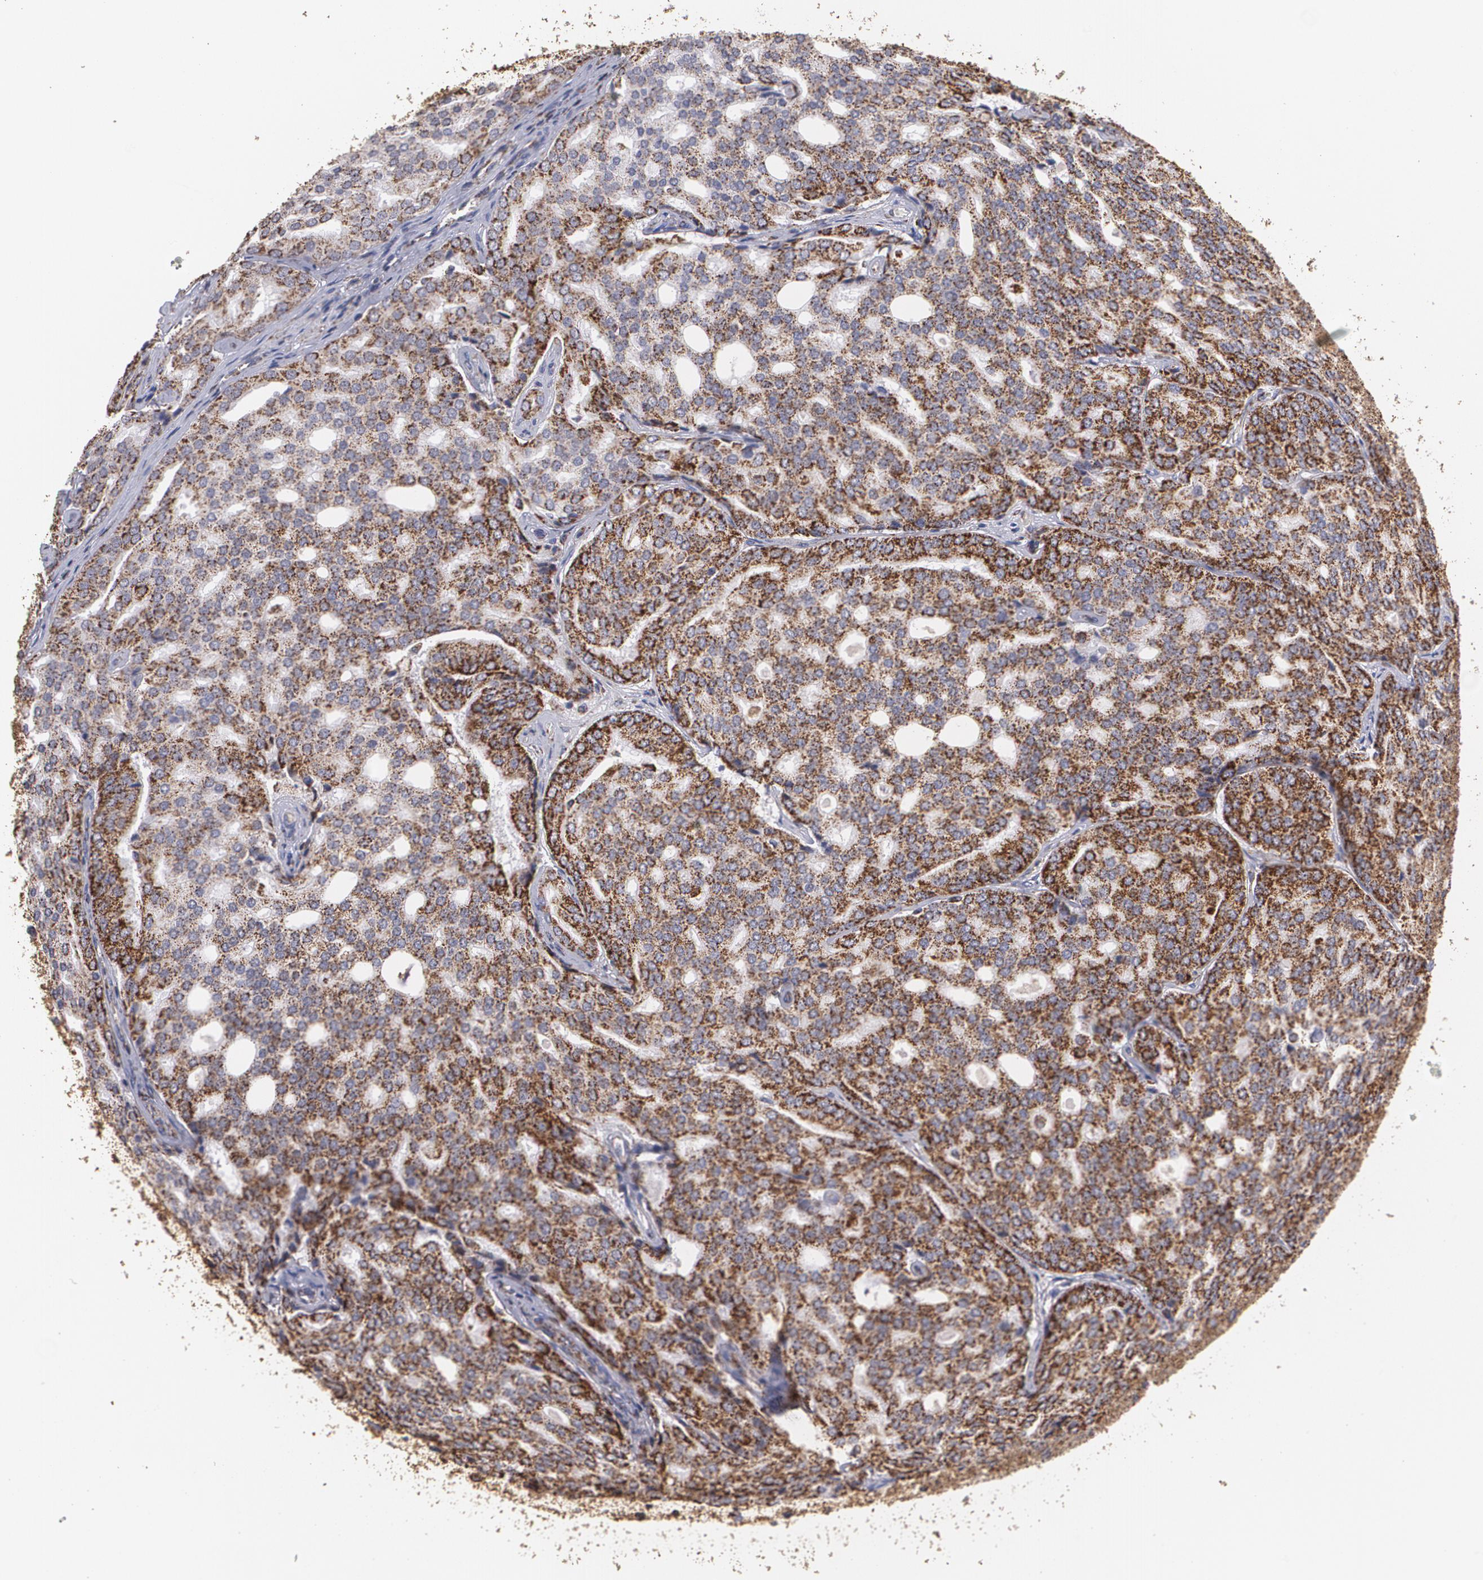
{"staining": {"intensity": "strong", "quantity": ">75%", "location": "cytoplasmic/membranous"}, "tissue": "prostate cancer", "cell_type": "Tumor cells", "image_type": "cancer", "snomed": [{"axis": "morphology", "description": "Adenocarcinoma, High grade"}, {"axis": "topography", "description": "Prostate"}], "caption": "Immunohistochemistry of prostate cancer shows high levels of strong cytoplasmic/membranous staining in about >75% of tumor cells.", "gene": "HSPD1", "patient": {"sex": "male", "age": 64}}